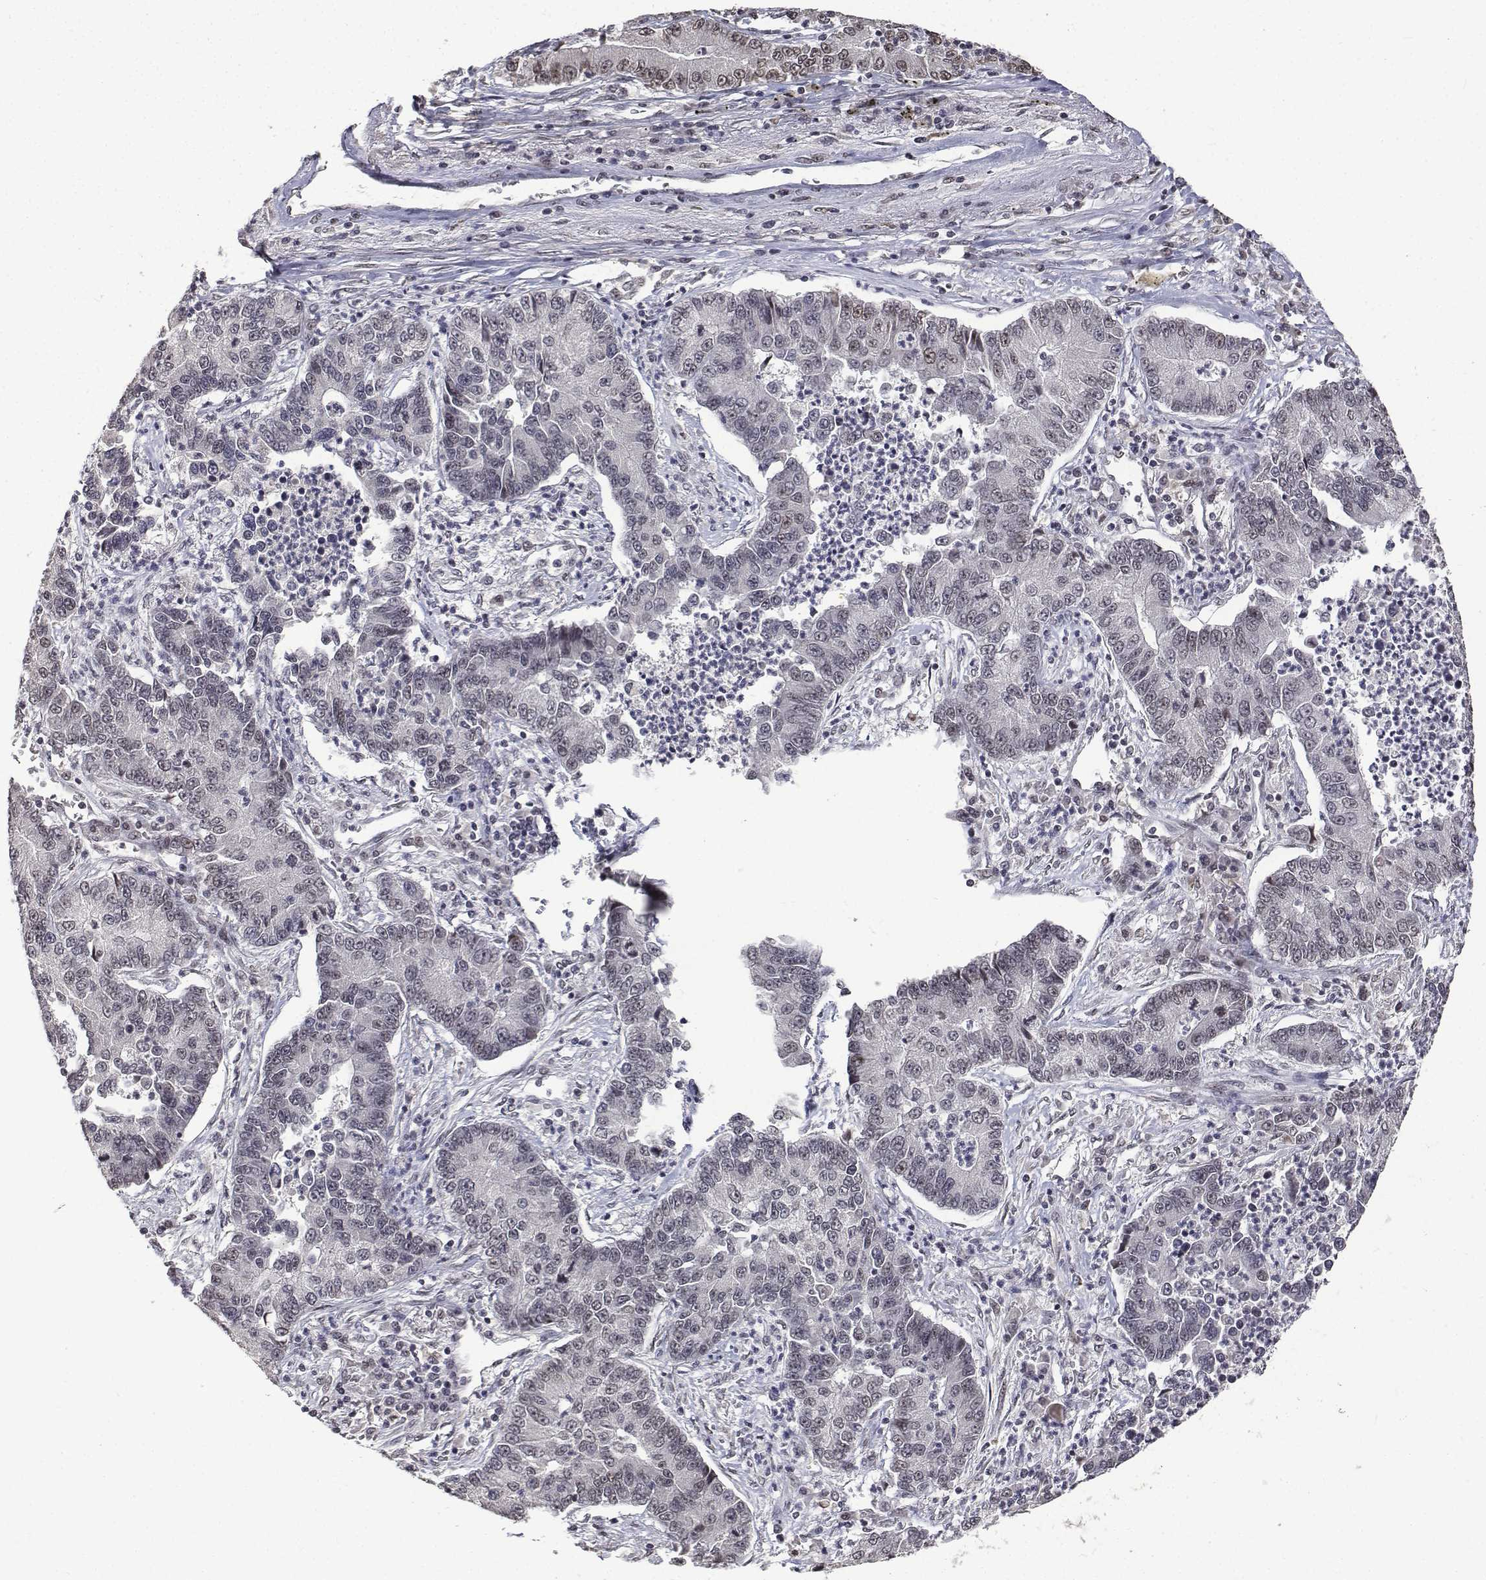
{"staining": {"intensity": "weak", "quantity": "<25%", "location": "nuclear"}, "tissue": "lung cancer", "cell_type": "Tumor cells", "image_type": "cancer", "snomed": [{"axis": "morphology", "description": "Adenocarcinoma, NOS"}, {"axis": "topography", "description": "Lung"}], "caption": "This is an immunohistochemistry (IHC) histopathology image of lung cancer. There is no staining in tumor cells.", "gene": "ATRX", "patient": {"sex": "female", "age": 57}}